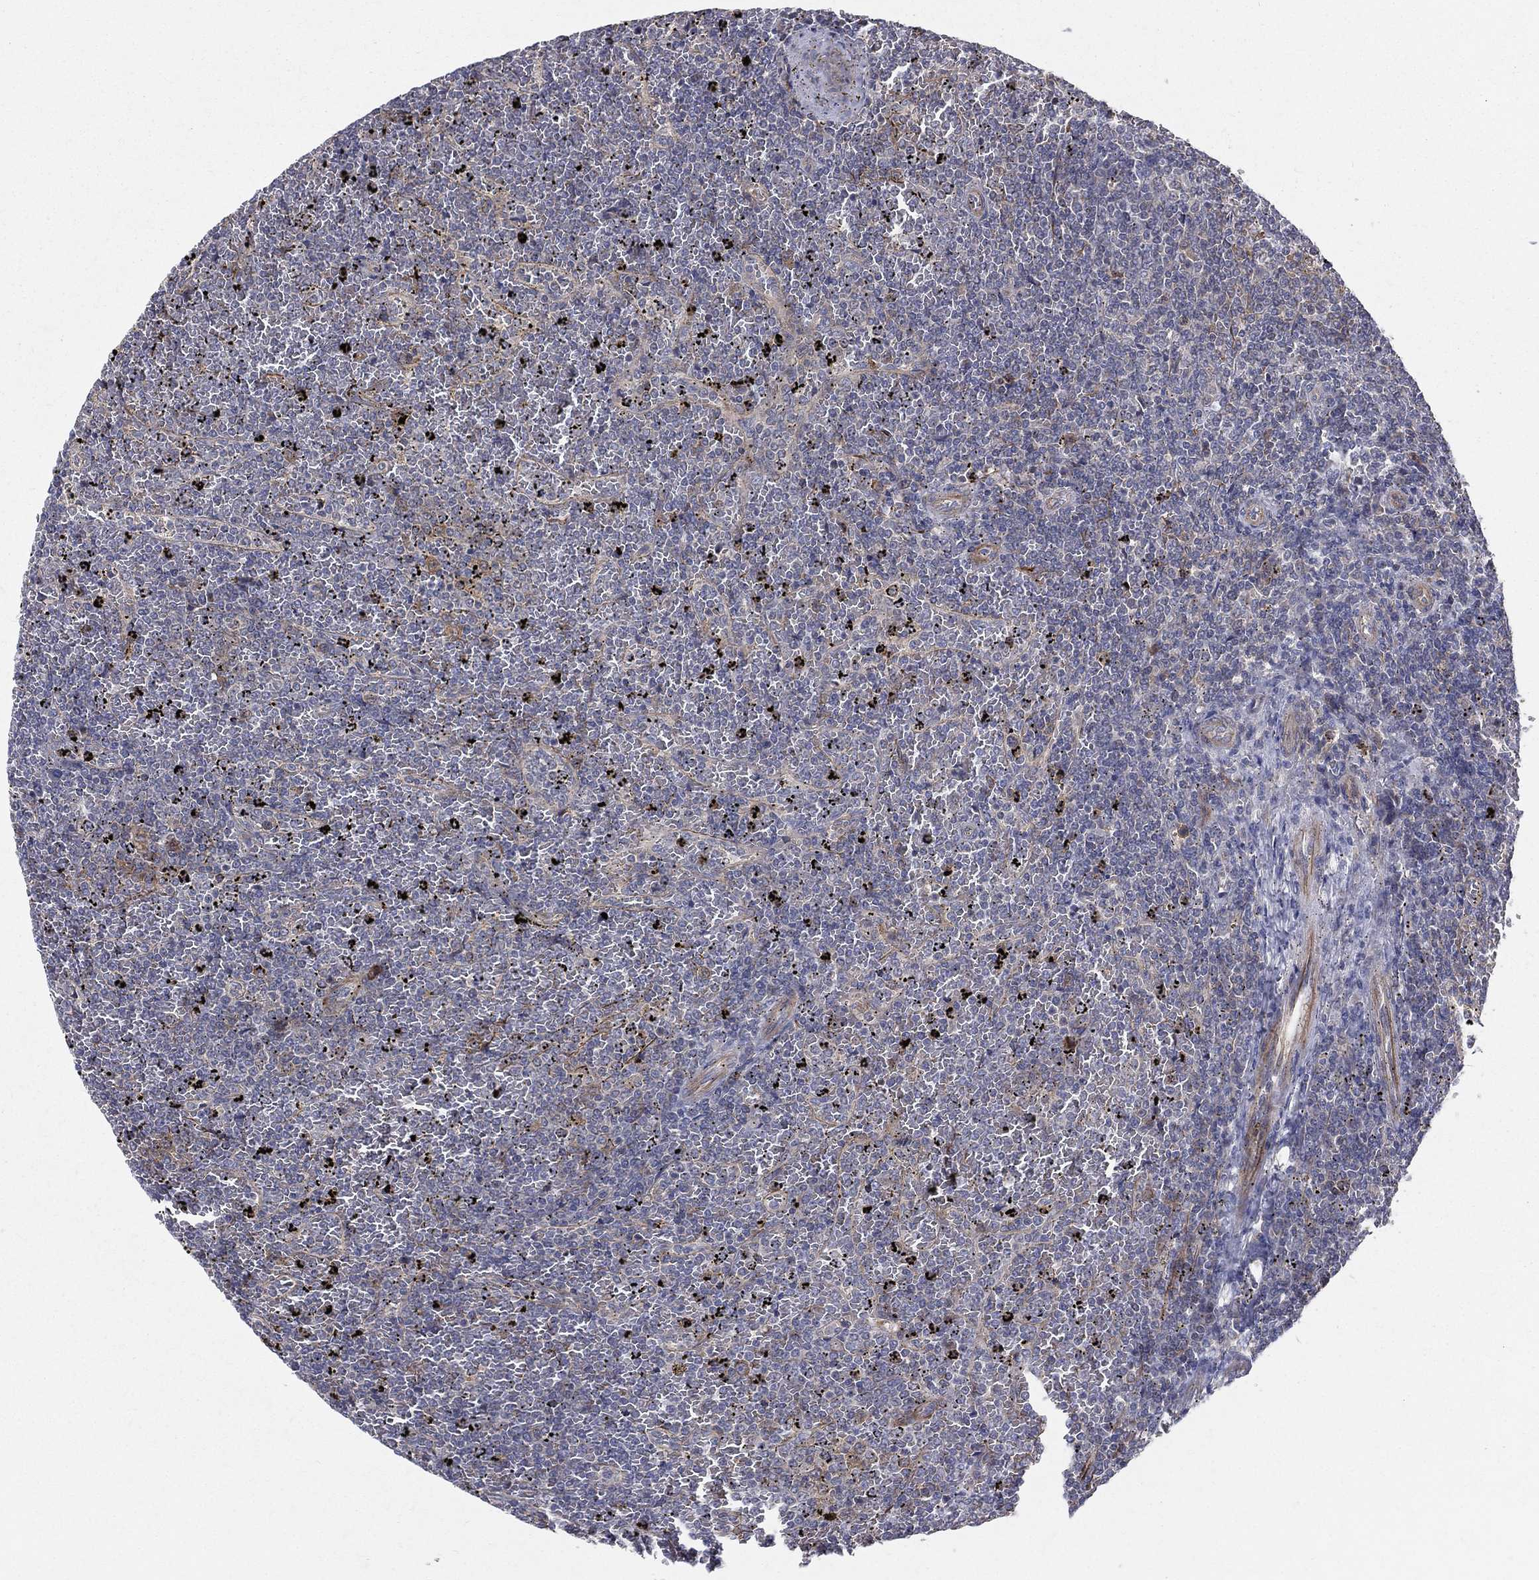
{"staining": {"intensity": "moderate", "quantity": "<25%", "location": "cytoplasmic/membranous"}, "tissue": "lymphoma", "cell_type": "Tumor cells", "image_type": "cancer", "snomed": [{"axis": "morphology", "description": "Malignant lymphoma, non-Hodgkin's type, Low grade"}, {"axis": "topography", "description": "Spleen"}], "caption": "Protein expression analysis of low-grade malignant lymphoma, non-Hodgkin's type displays moderate cytoplasmic/membranous staining in about <25% of tumor cells.", "gene": "POMZP3", "patient": {"sex": "female", "age": 77}}